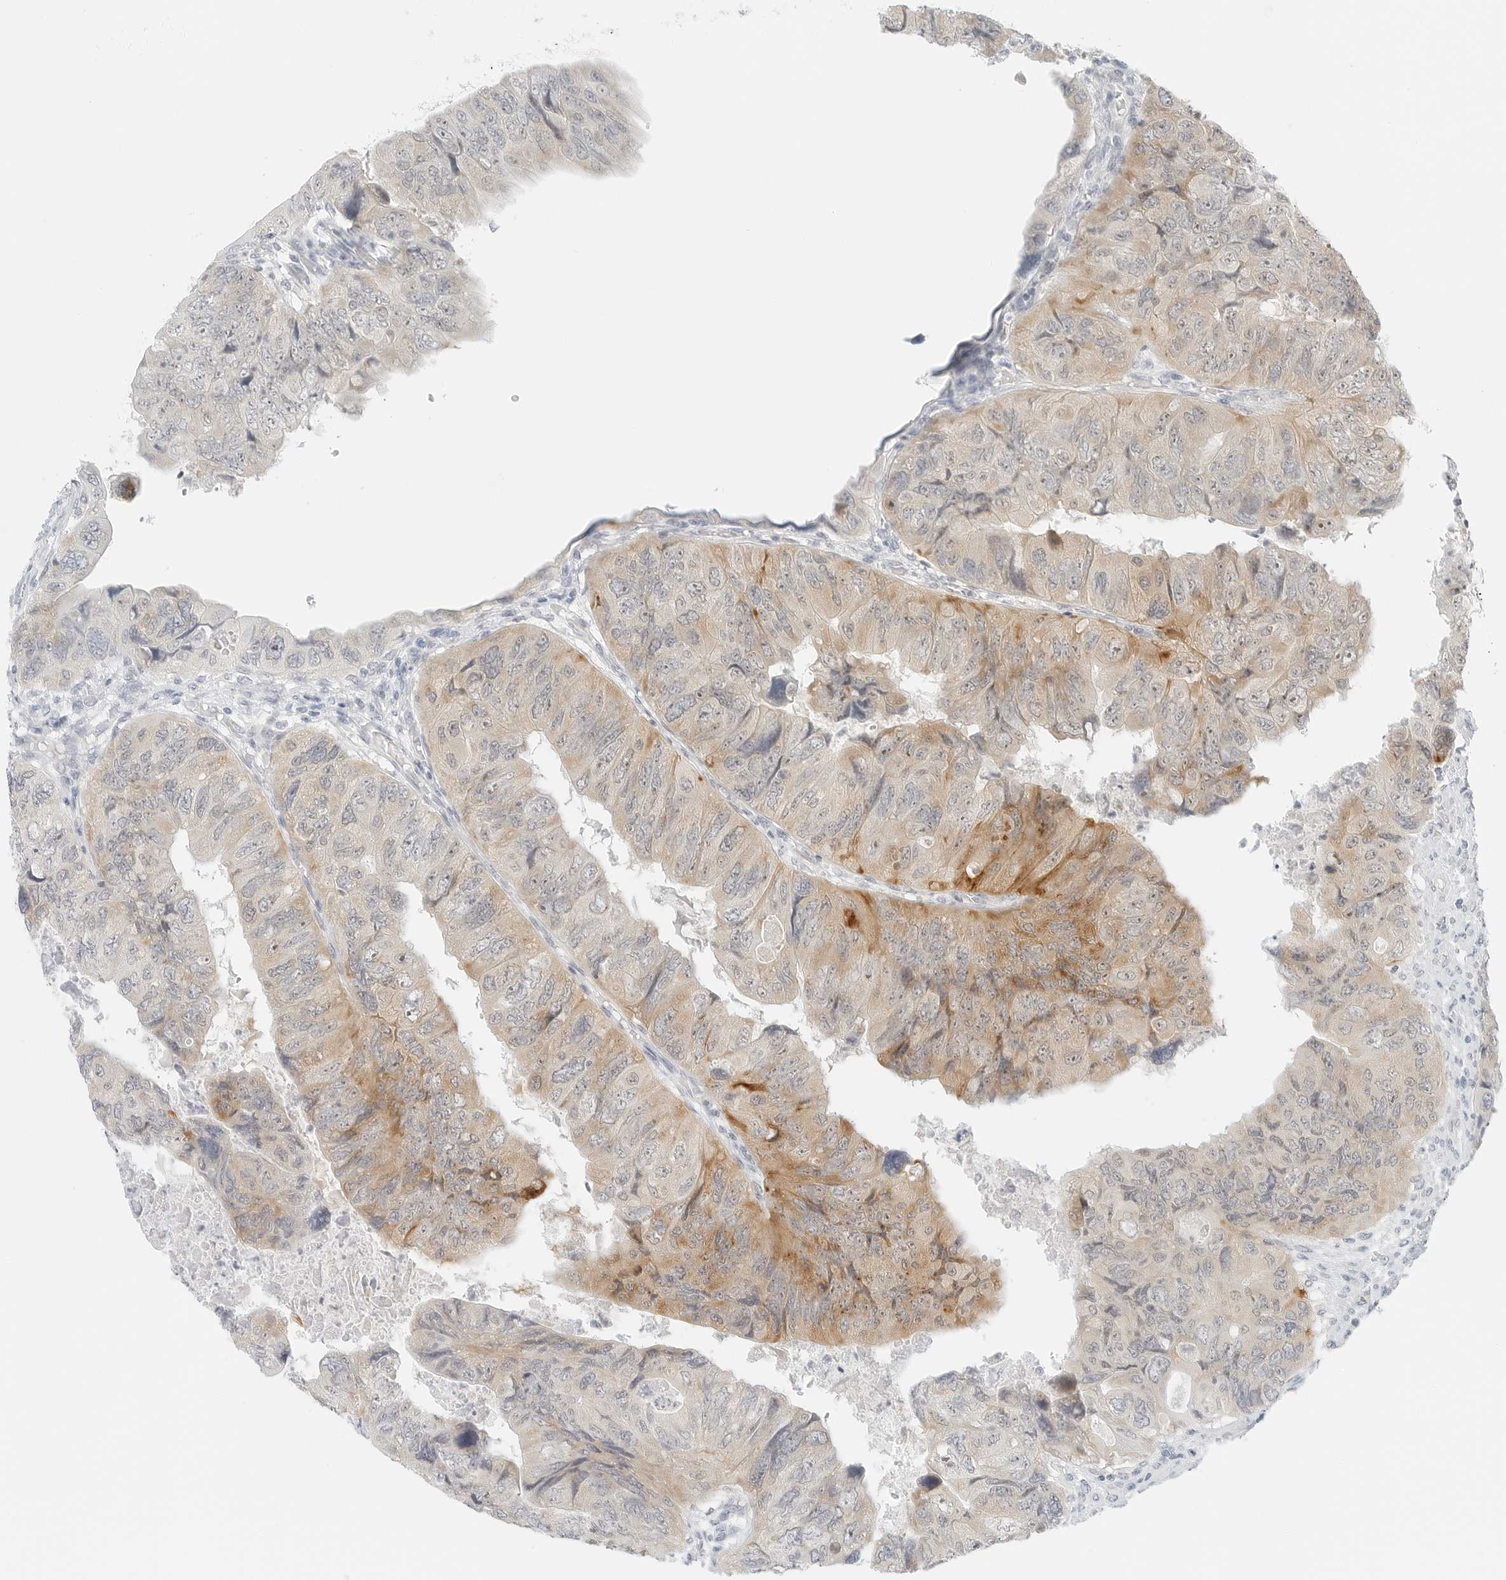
{"staining": {"intensity": "moderate", "quantity": "<25%", "location": "cytoplasmic/membranous"}, "tissue": "colorectal cancer", "cell_type": "Tumor cells", "image_type": "cancer", "snomed": [{"axis": "morphology", "description": "Adenocarcinoma, NOS"}, {"axis": "topography", "description": "Rectum"}], "caption": "Protein staining by immunohistochemistry shows moderate cytoplasmic/membranous expression in approximately <25% of tumor cells in colorectal cancer. (brown staining indicates protein expression, while blue staining denotes nuclei).", "gene": "CCSAP", "patient": {"sex": "male", "age": 63}}